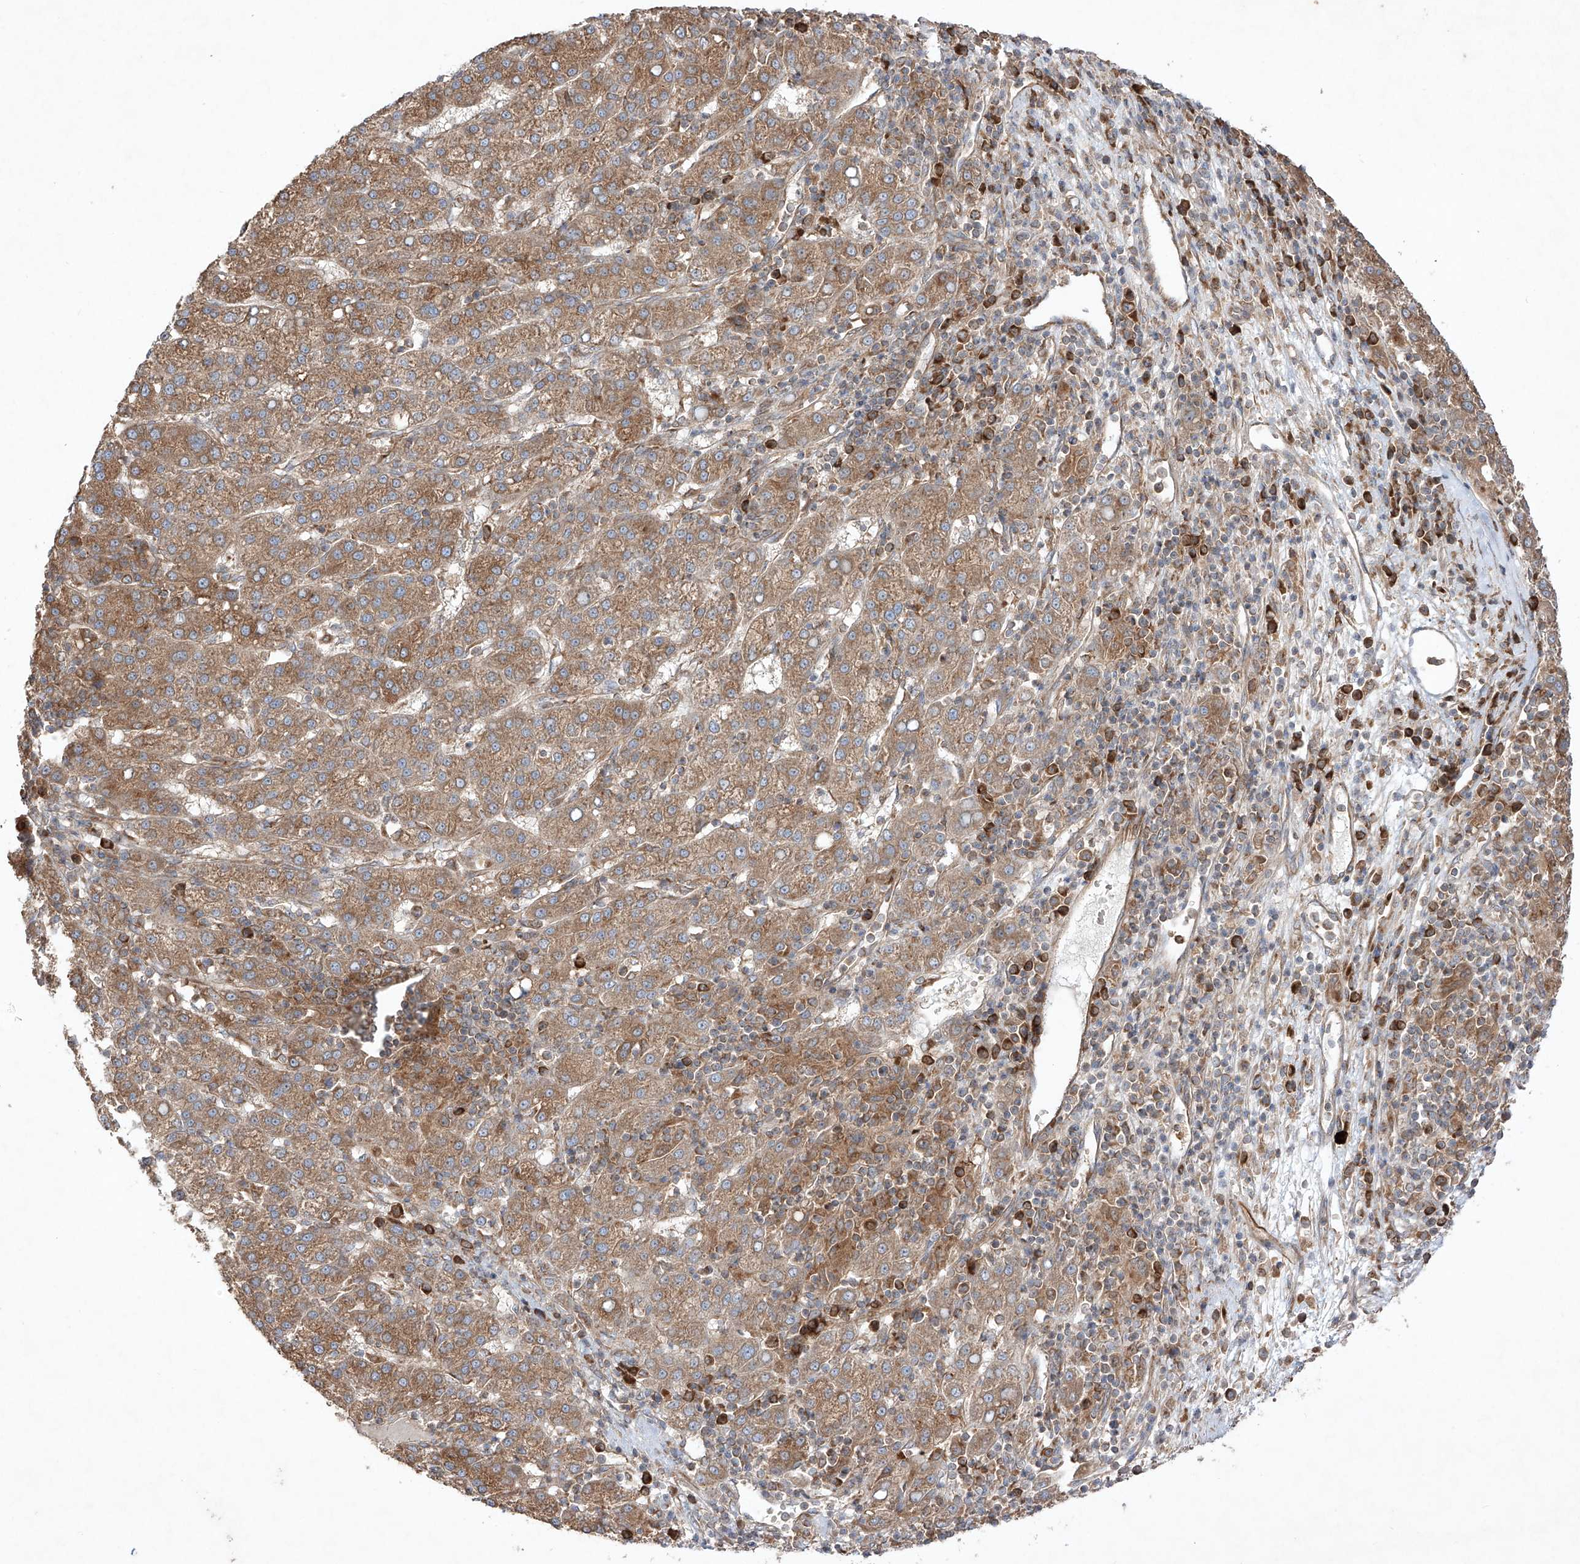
{"staining": {"intensity": "moderate", "quantity": ">75%", "location": "cytoplasmic/membranous"}, "tissue": "liver cancer", "cell_type": "Tumor cells", "image_type": "cancer", "snomed": [{"axis": "morphology", "description": "Carcinoma, Hepatocellular, NOS"}, {"axis": "topography", "description": "Liver"}], "caption": "Hepatocellular carcinoma (liver) stained with DAB IHC shows medium levels of moderate cytoplasmic/membranous staining in approximately >75% of tumor cells. The staining is performed using DAB brown chromogen to label protein expression. The nuclei are counter-stained blue using hematoxylin.", "gene": "YKT6", "patient": {"sex": "female", "age": 58}}